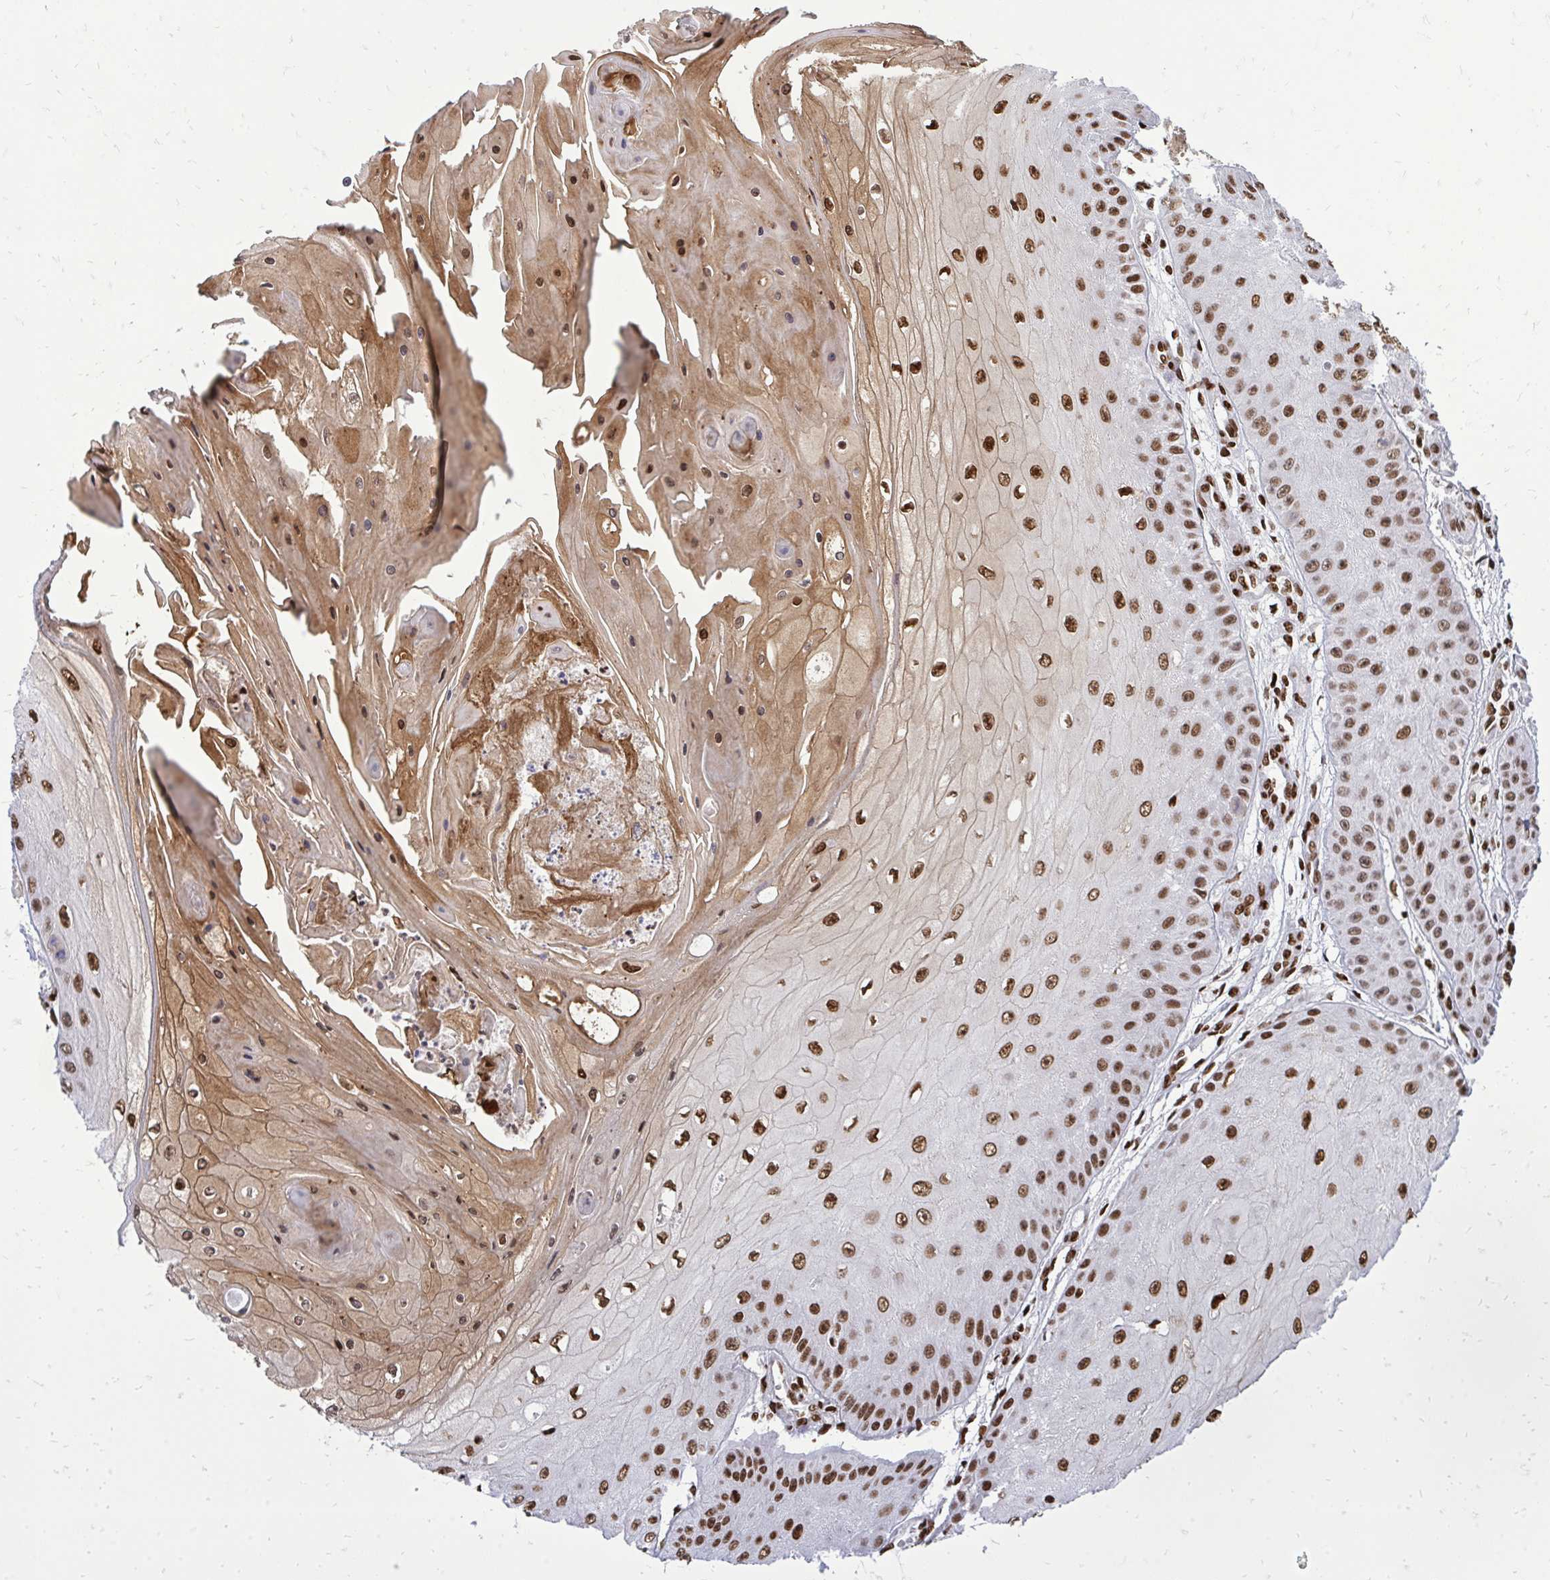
{"staining": {"intensity": "strong", "quantity": ">75%", "location": "cytoplasmic/membranous,nuclear"}, "tissue": "skin cancer", "cell_type": "Tumor cells", "image_type": "cancer", "snomed": [{"axis": "morphology", "description": "Squamous cell carcinoma, NOS"}, {"axis": "topography", "description": "Skin"}], "caption": "Tumor cells reveal high levels of strong cytoplasmic/membranous and nuclear staining in approximately >75% of cells in human skin cancer (squamous cell carcinoma). (DAB (3,3'-diaminobenzidine) IHC with brightfield microscopy, high magnification).", "gene": "TBL1Y", "patient": {"sex": "male", "age": 70}}